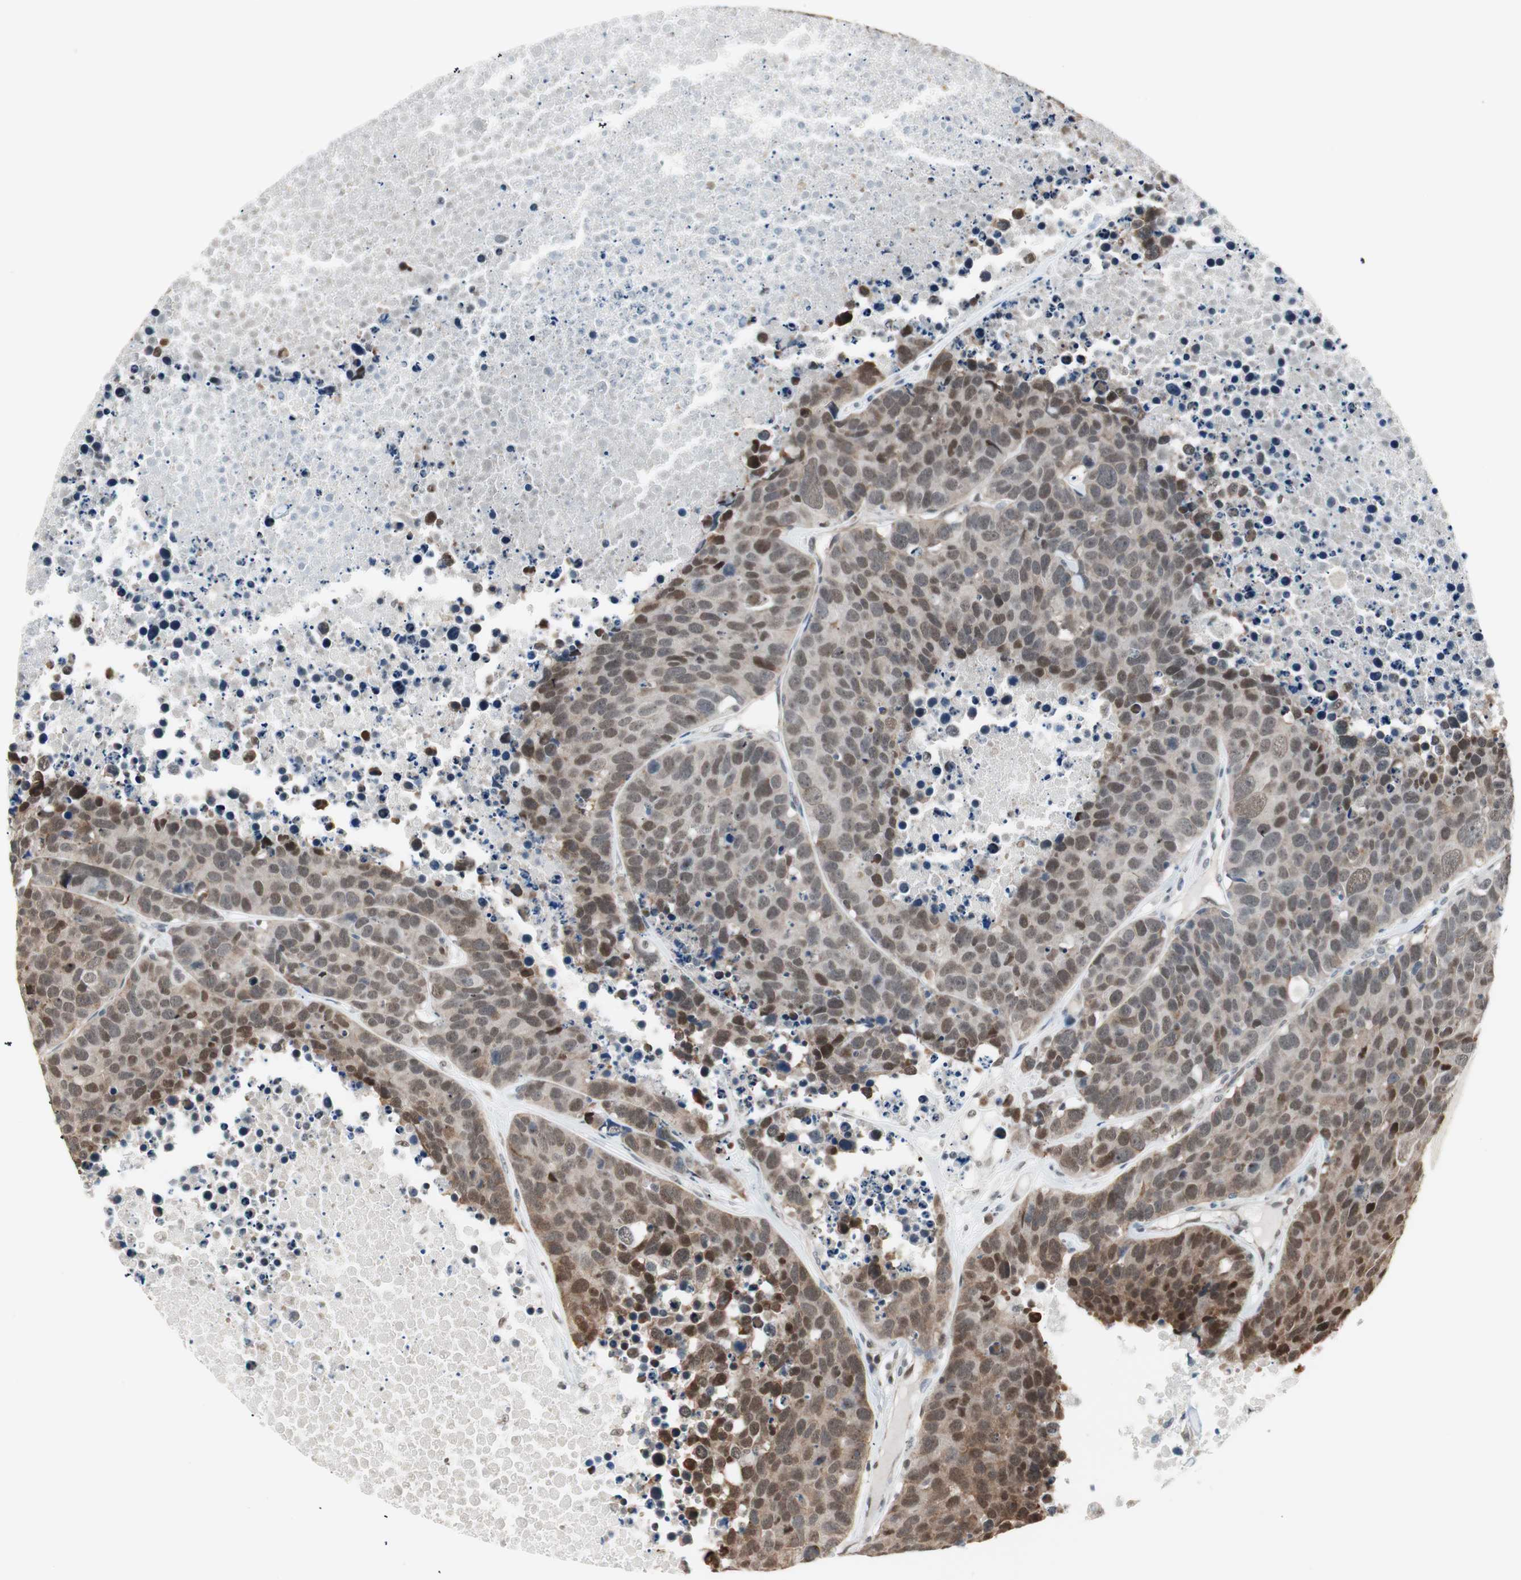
{"staining": {"intensity": "moderate", "quantity": ">75%", "location": "cytoplasmic/membranous,nuclear"}, "tissue": "carcinoid", "cell_type": "Tumor cells", "image_type": "cancer", "snomed": [{"axis": "morphology", "description": "Carcinoid, malignant, NOS"}, {"axis": "topography", "description": "Lung"}], "caption": "Tumor cells show moderate cytoplasmic/membranous and nuclear positivity in about >75% of cells in carcinoid. The staining was performed using DAB to visualize the protein expression in brown, while the nuclei were stained in blue with hematoxylin (Magnification: 20x).", "gene": "ZBTB17", "patient": {"sex": "male", "age": 60}}